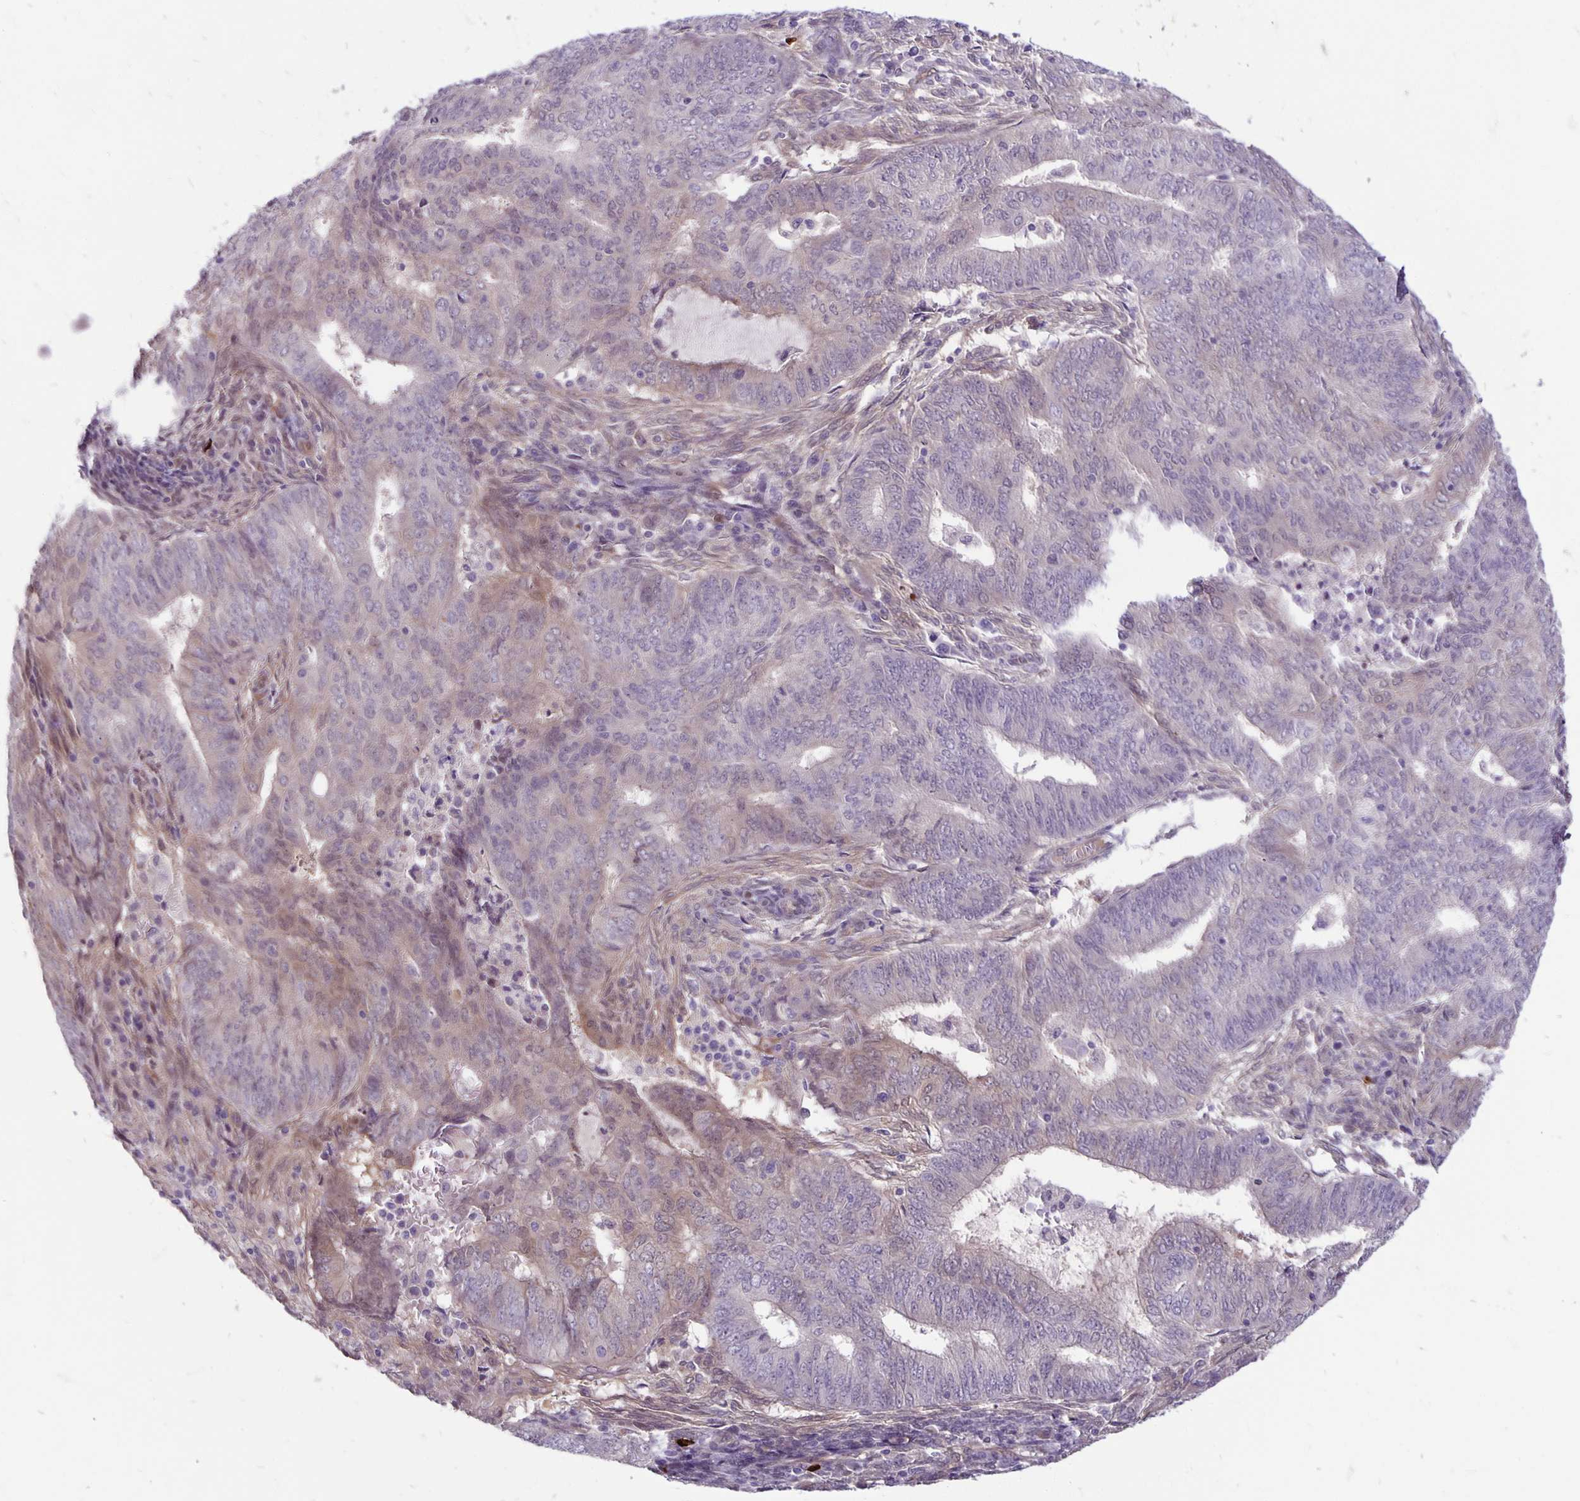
{"staining": {"intensity": "weak", "quantity": "<25%", "location": "cytoplasmic/membranous"}, "tissue": "endometrial cancer", "cell_type": "Tumor cells", "image_type": "cancer", "snomed": [{"axis": "morphology", "description": "Adenocarcinoma, NOS"}, {"axis": "topography", "description": "Endometrium"}], "caption": "Endometrial cancer was stained to show a protein in brown. There is no significant staining in tumor cells. (Immunohistochemistry (ihc), brightfield microscopy, high magnification).", "gene": "TAX1BP3", "patient": {"sex": "female", "age": 62}}